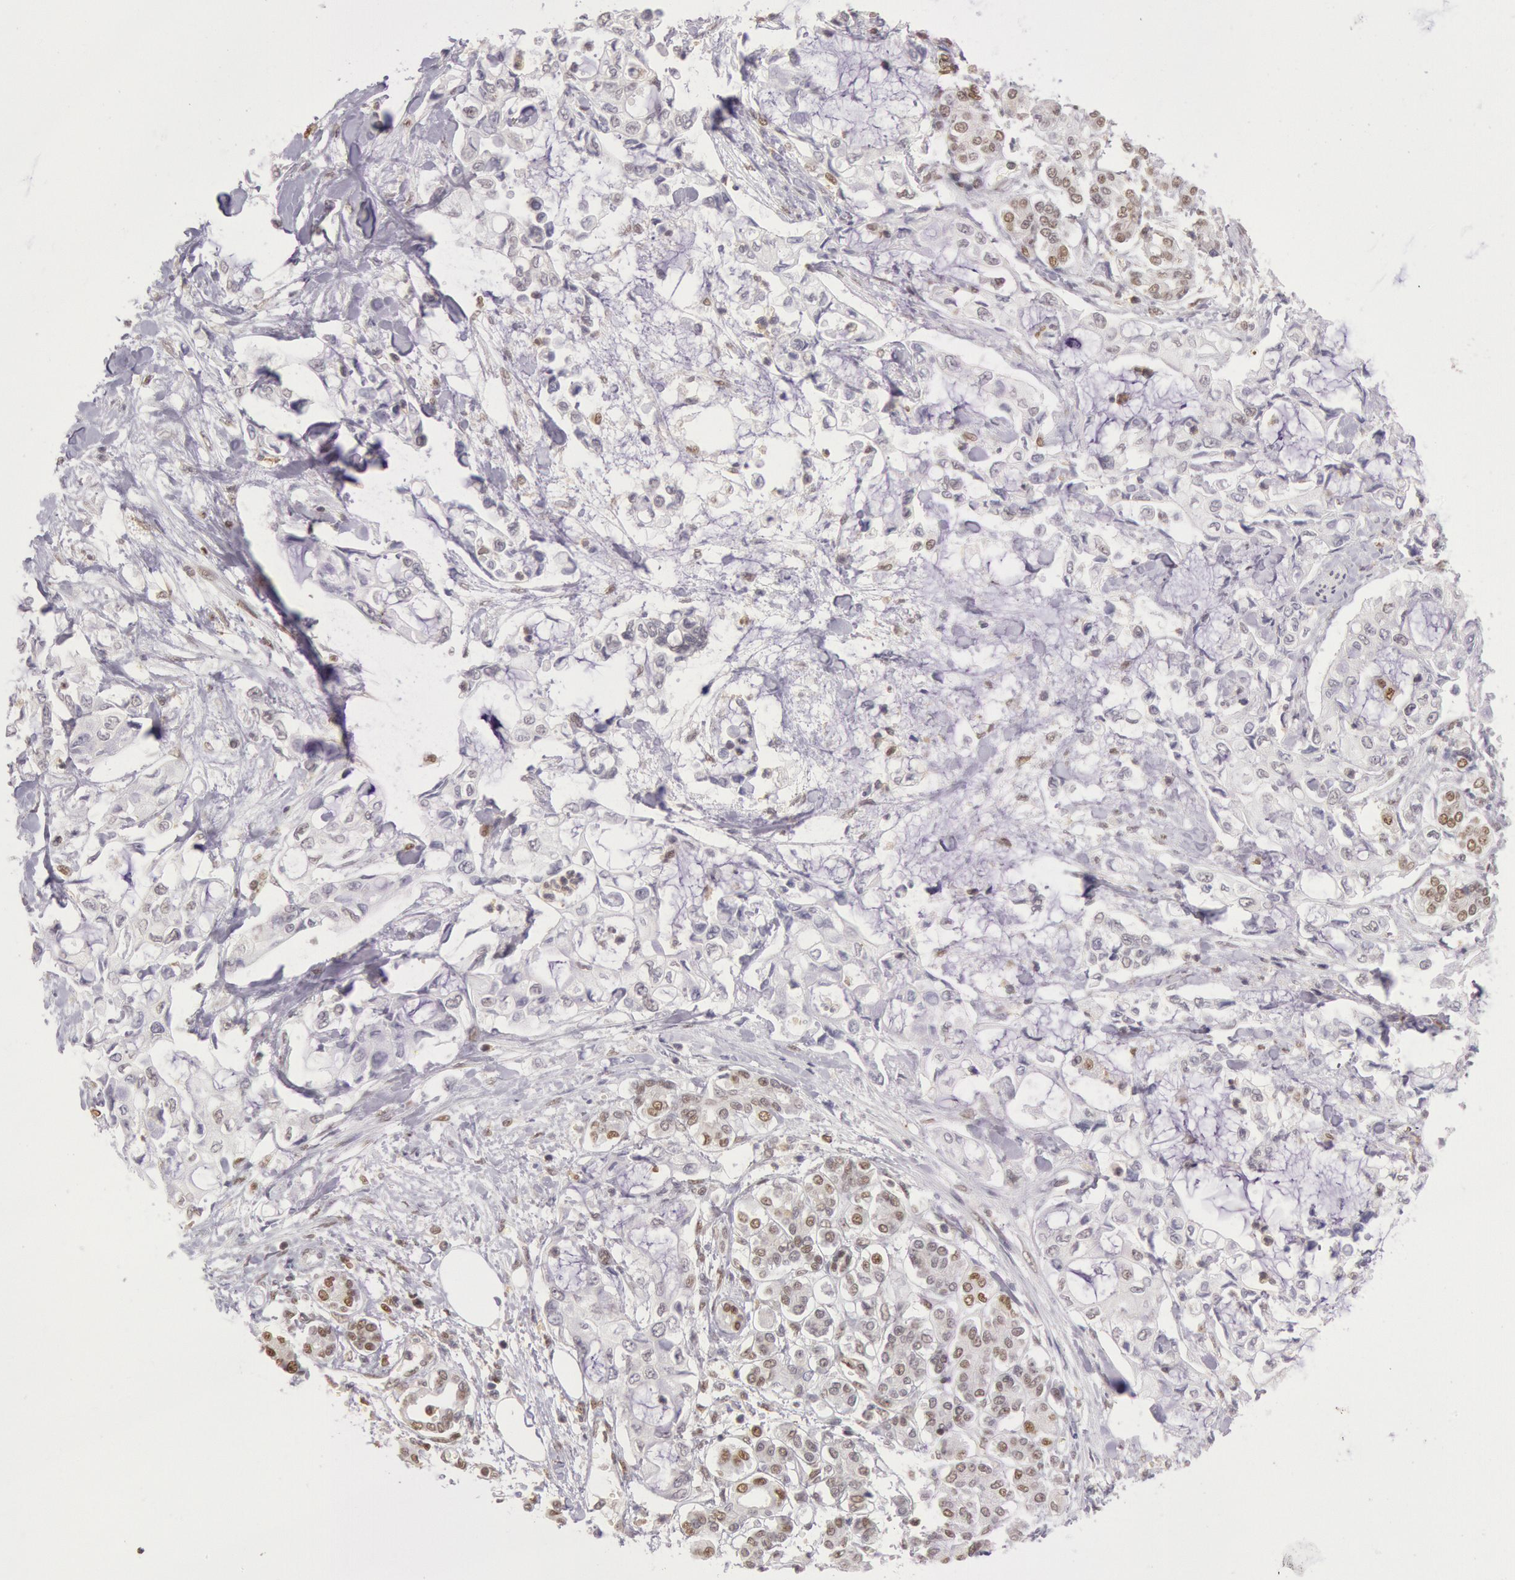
{"staining": {"intensity": "weak", "quantity": "25%-75%", "location": "nuclear"}, "tissue": "pancreatic cancer", "cell_type": "Tumor cells", "image_type": "cancer", "snomed": [{"axis": "morphology", "description": "Adenocarcinoma, NOS"}, {"axis": "topography", "description": "Pancreas"}], "caption": "Adenocarcinoma (pancreatic) was stained to show a protein in brown. There is low levels of weak nuclear positivity in approximately 25%-75% of tumor cells.", "gene": "ESS2", "patient": {"sex": "female", "age": 70}}